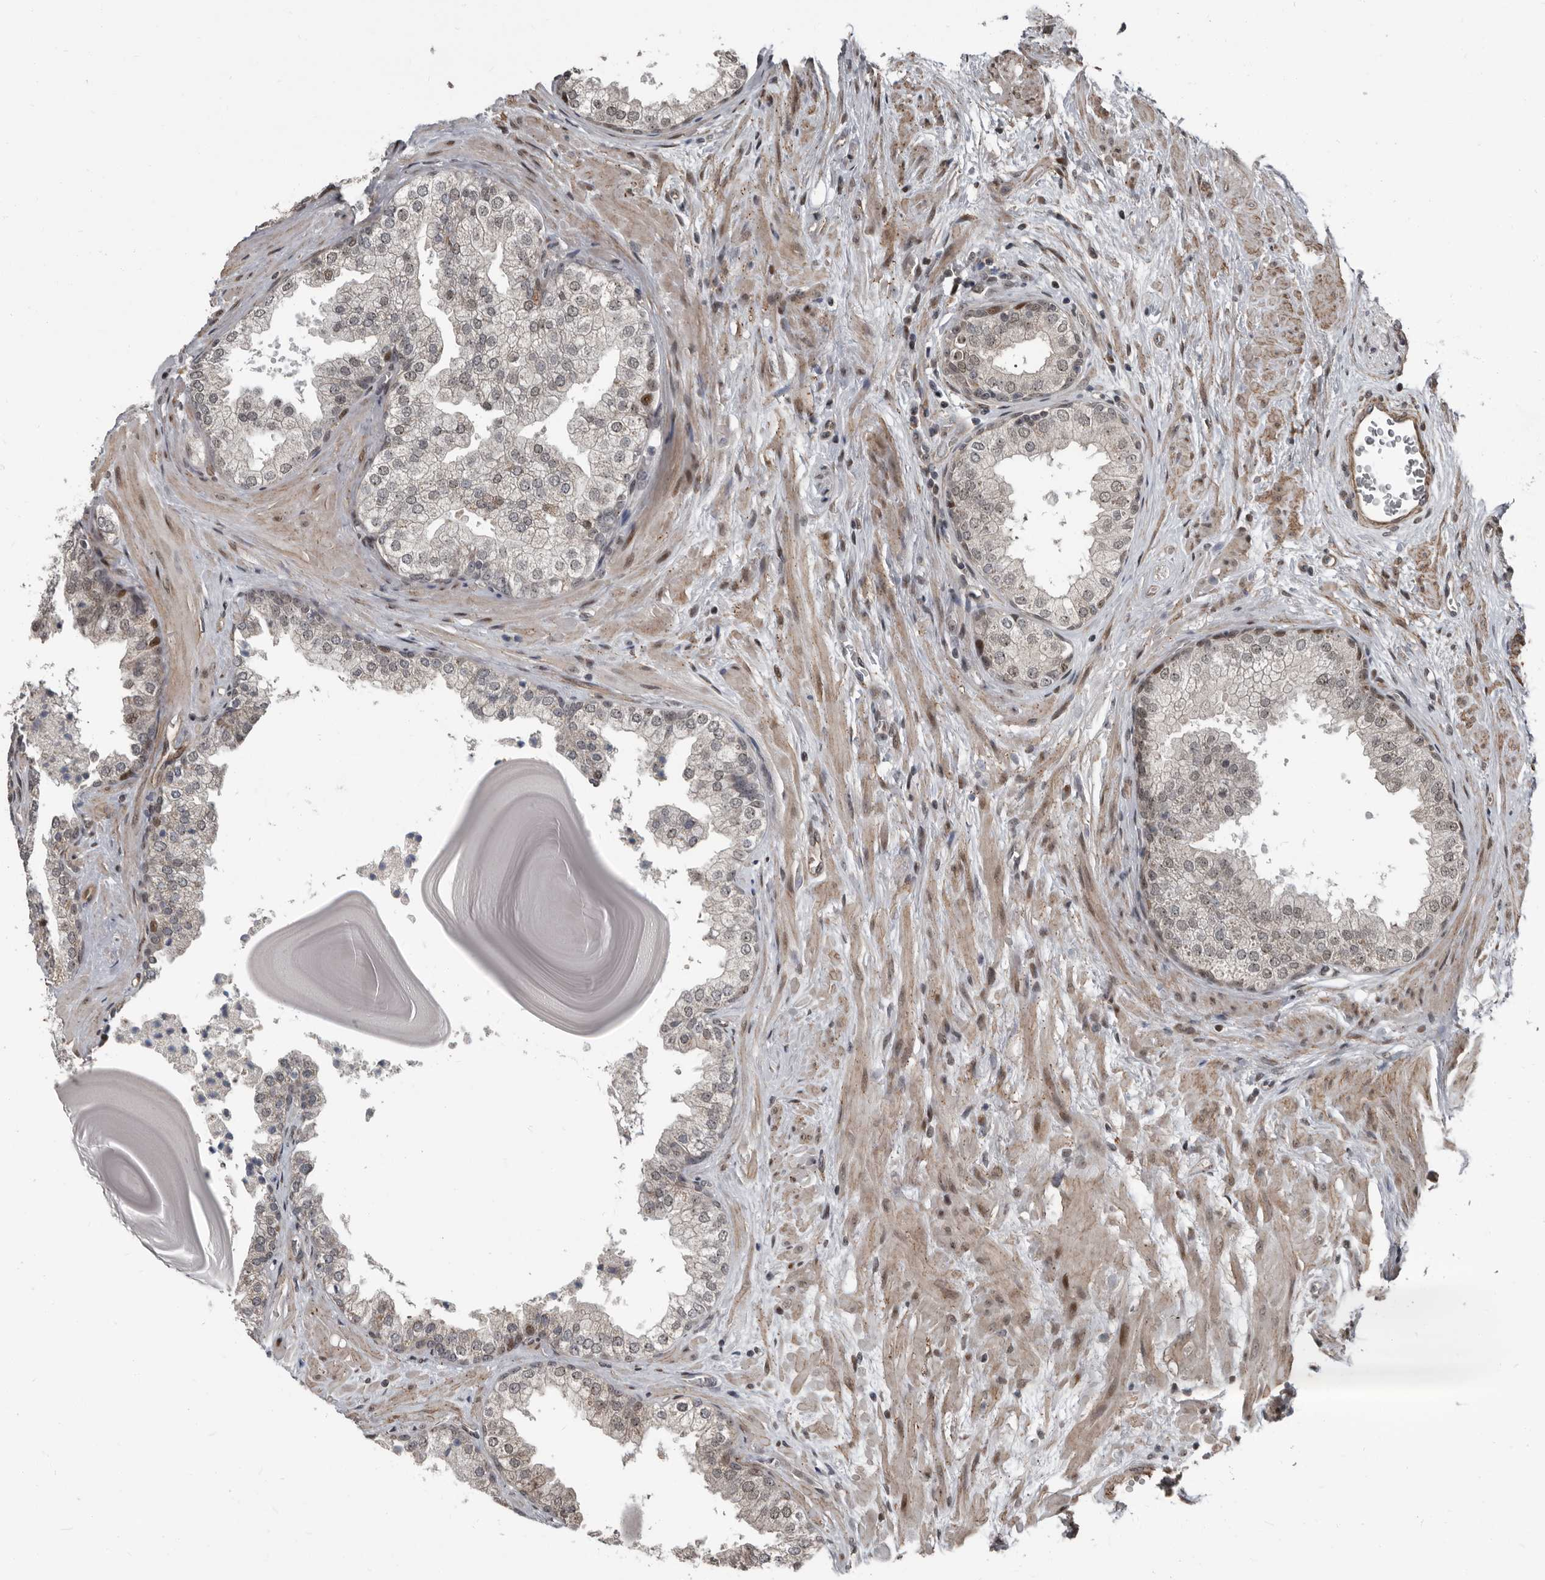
{"staining": {"intensity": "weak", "quantity": "<25%", "location": "cytoplasmic/membranous,nuclear"}, "tissue": "prostate", "cell_type": "Glandular cells", "image_type": "normal", "snomed": [{"axis": "morphology", "description": "Normal tissue, NOS"}, {"axis": "topography", "description": "Prostate"}], "caption": "Glandular cells are negative for protein expression in normal human prostate. (Stains: DAB (3,3'-diaminobenzidine) immunohistochemistry with hematoxylin counter stain, Microscopy: brightfield microscopy at high magnification).", "gene": "CHD1L", "patient": {"sex": "male", "age": 48}}